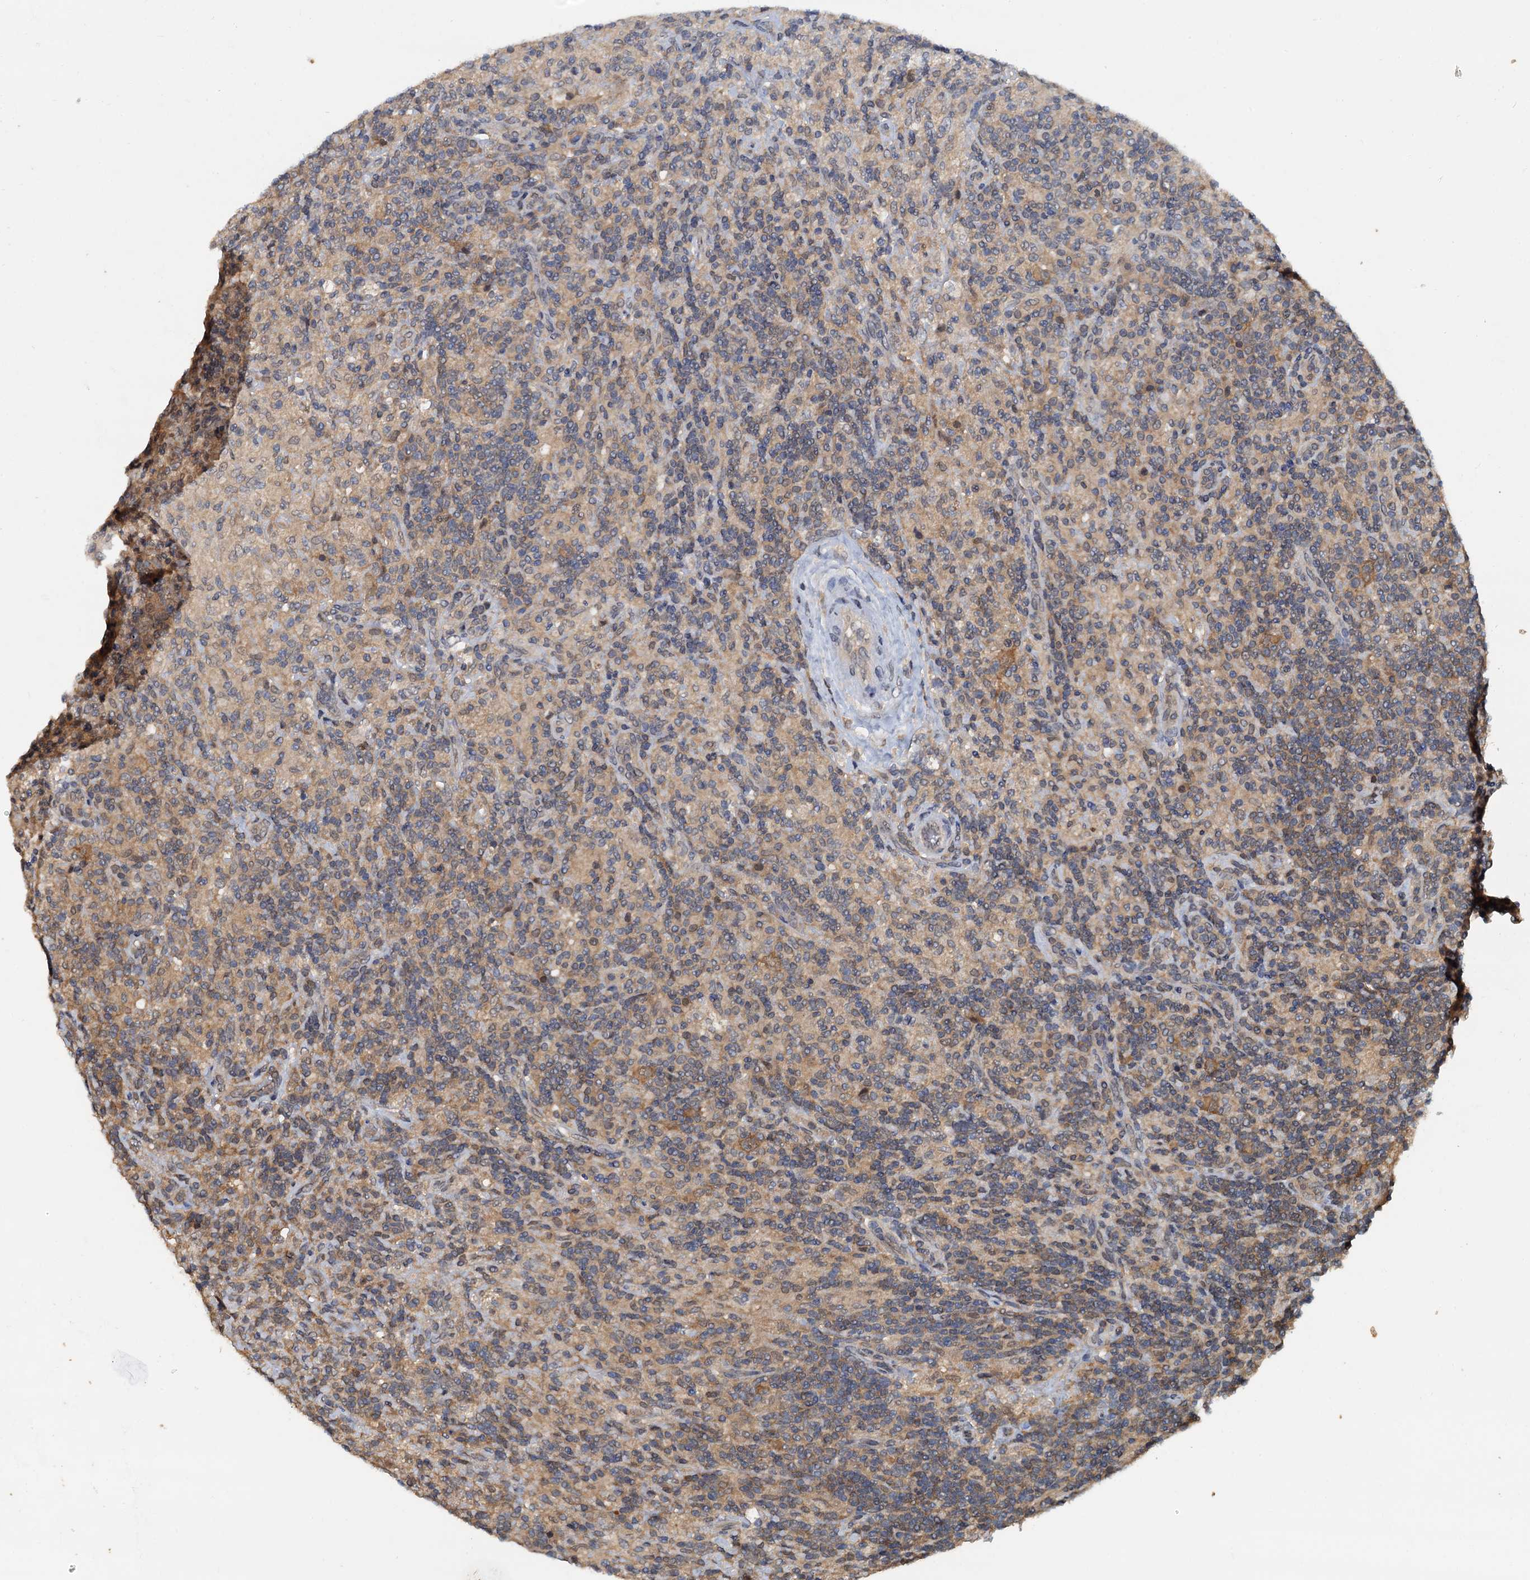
{"staining": {"intensity": "moderate", "quantity": ">75%", "location": "cytoplasmic/membranous"}, "tissue": "lymphoma", "cell_type": "Tumor cells", "image_type": "cancer", "snomed": [{"axis": "morphology", "description": "Hodgkin's disease, NOS"}, {"axis": "topography", "description": "Lymph node"}], "caption": "There is medium levels of moderate cytoplasmic/membranous staining in tumor cells of lymphoma, as demonstrated by immunohistochemical staining (brown color).", "gene": "PTGES3", "patient": {"sex": "male", "age": 70}}